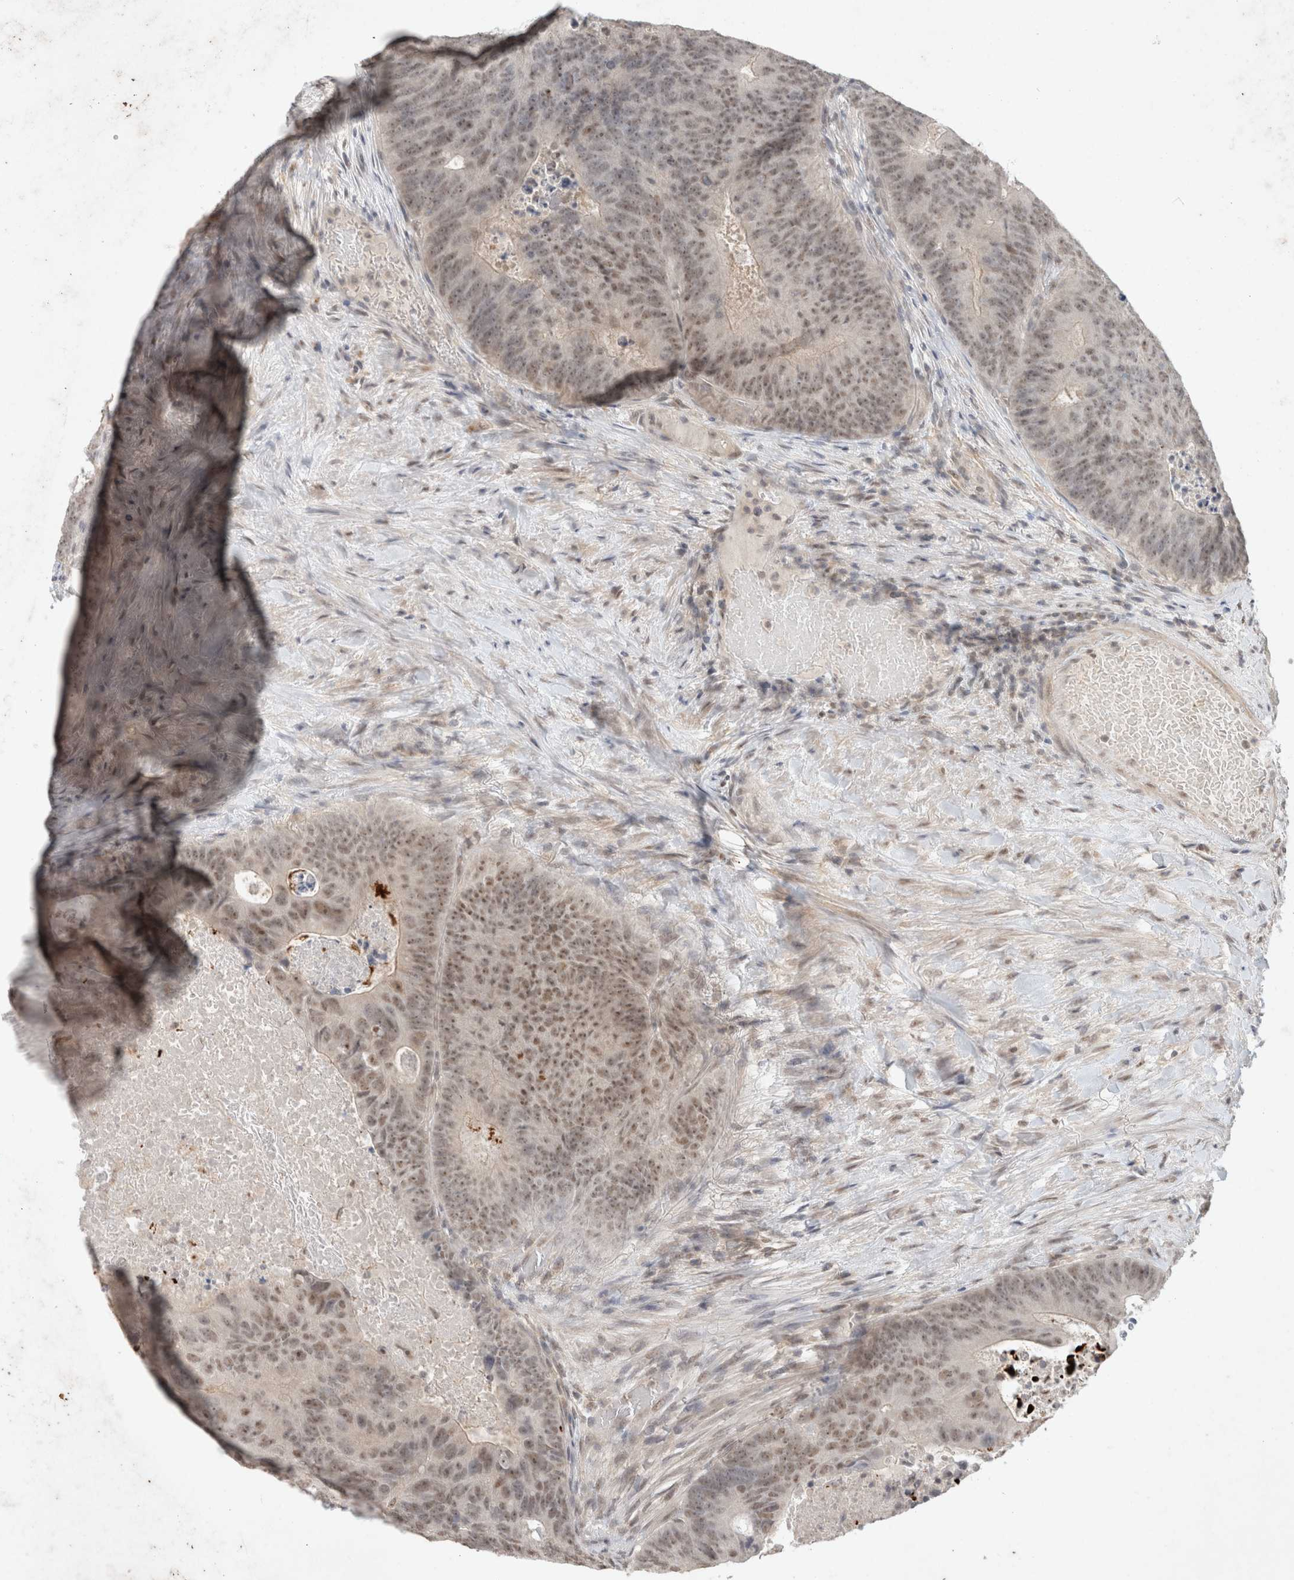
{"staining": {"intensity": "weak", "quantity": ">75%", "location": "nuclear"}, "tissue": "colorectal cancer", "cell_type": "Tumor cells", "image_type": "cancer", "snomed": [{"axis": "morphology", "description": "Adenocarcinoma, NOS"}, {"axis": "topography", "description": "Colon"}], "caption": "Immunohistochemical staining of colorectal cancer (adenocarcinoma) exhibits weak nuclear protein staining in about >75% of tumor cells.", "gene": "FBXO42", "patient": {"sex": "male", "age": 87}}